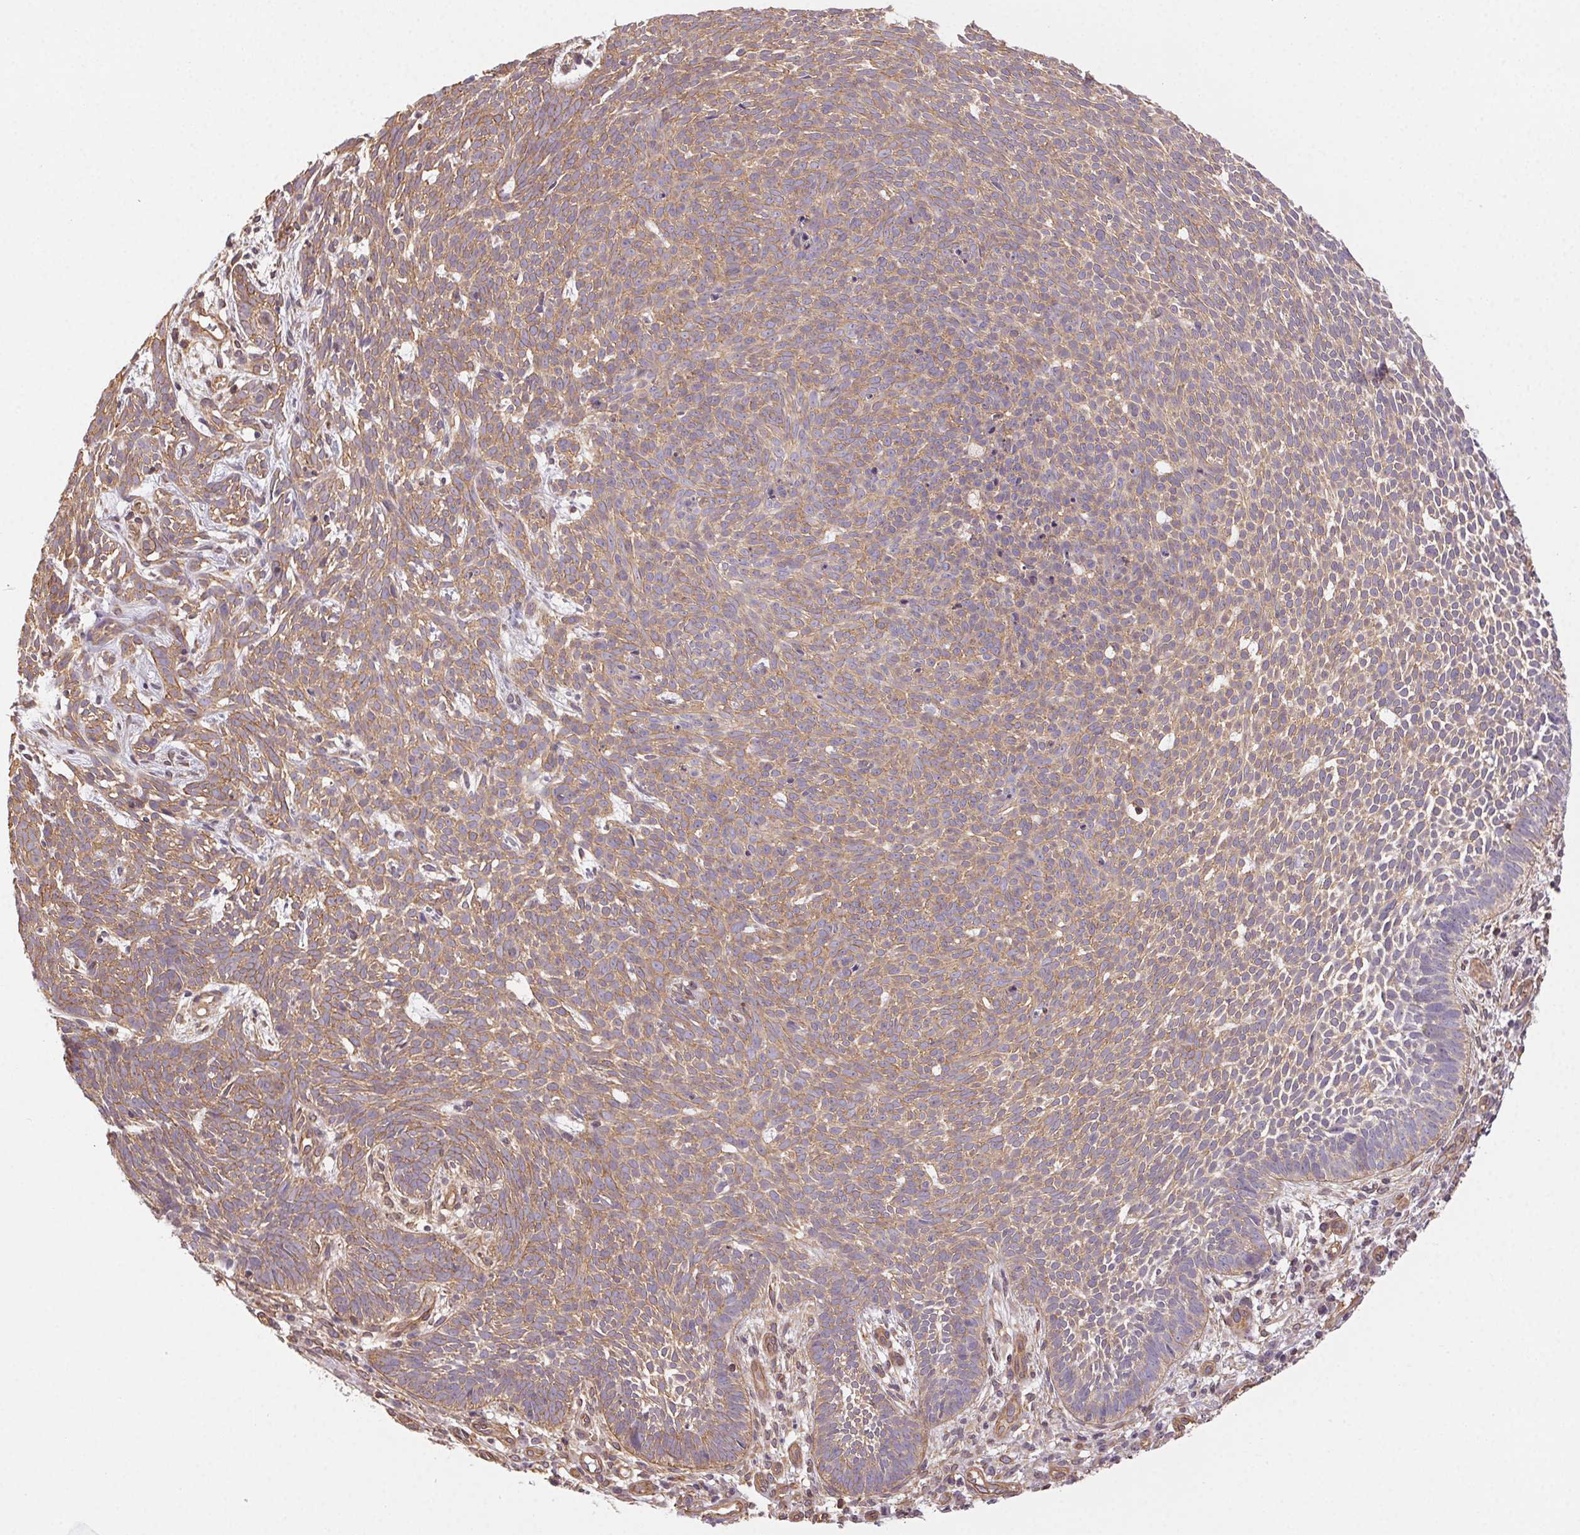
{"staining": {"intensity": "moderate", "quantity": ">75%", "location": "cytoplasmic/membranous"}, "tissue": "skin cancer", "cell_type": "Tumor cells", "image_type": "cancer", "snomed": [{"axis": "morphology", "description": "Basal cell carcinoma"}, {"axis": "topography", "description": "Skin"}], "caption": "High-magnification brightfield microscopy of skin cancer (basal cell carcinoma) stained with DAB (3,3'-diaminobenzidine) (brown) and counterstained with hematoxylin (blue). tumor cells exhibit moderate cytoplasmic/membranous expression is identified in about>75% of cells.", "gene": "PLA2G4F", "patient": {"sex": "male", "age": 59}}